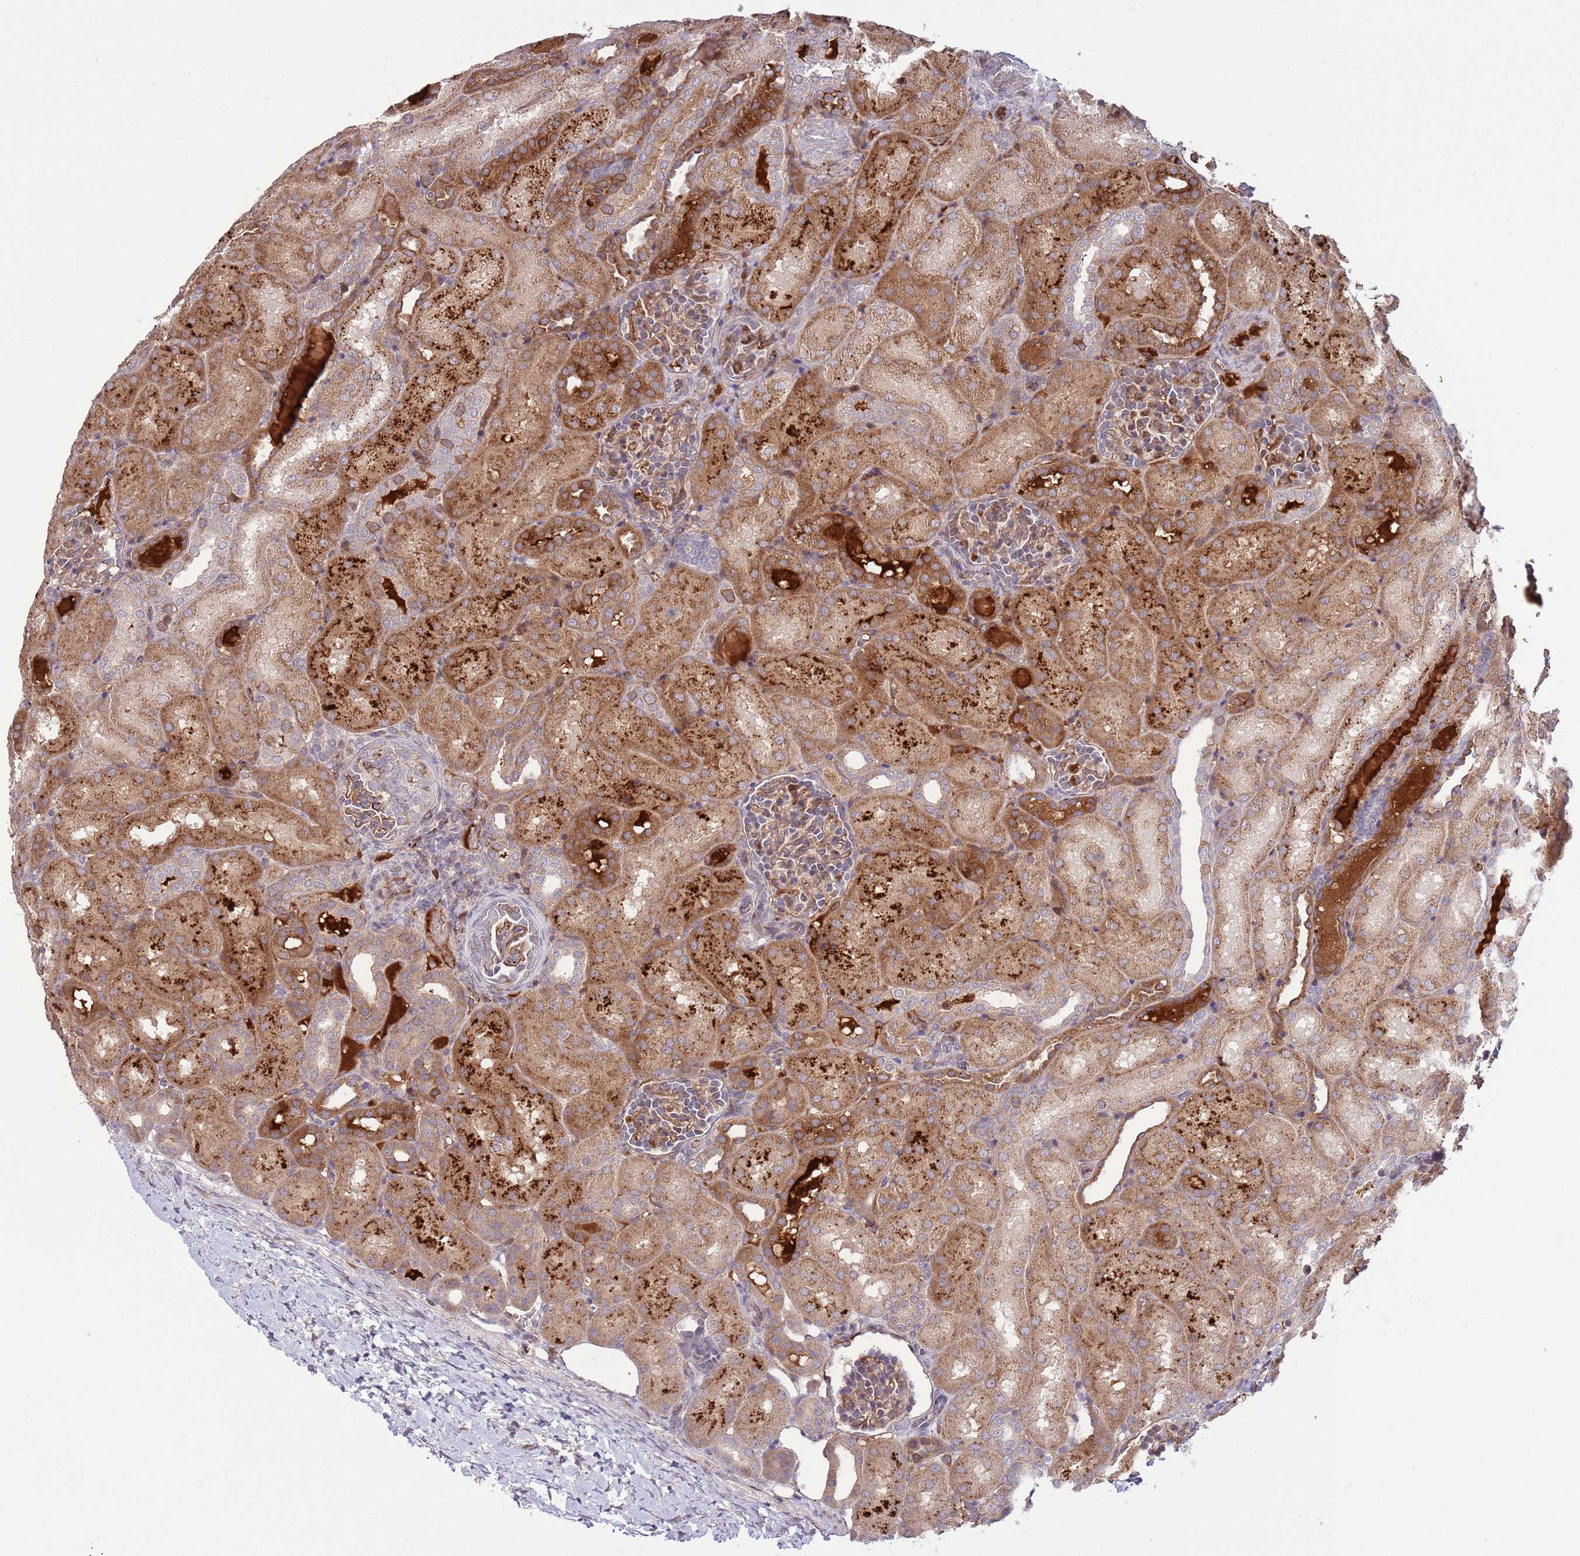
{"staining": {"intensity": "moderate", "quantity": "25%-75%", "location": "cytoplasmic/membranous"}, "tissue": "kidney", "cell_type": "Cells in glomeruli", "image_type": "normal", "snomed": [{"axis": "morphology", "description": "Normal tissue, NOS"}, {"axis": "topography", "description": "Kidney"}], "caption": "Immunohistochemical staining of normal kidney reveals 25%-75% levels of moderate cytoplasmic/membranous protein expression in approximately 25%-75% of cells in glomeruli. Immunohistochemistry (ihc) stains the protein of interest in brown and the nuclei are stained blue.", "gene": "DPP10", "patient": {"sex": "male", "age": 1}}